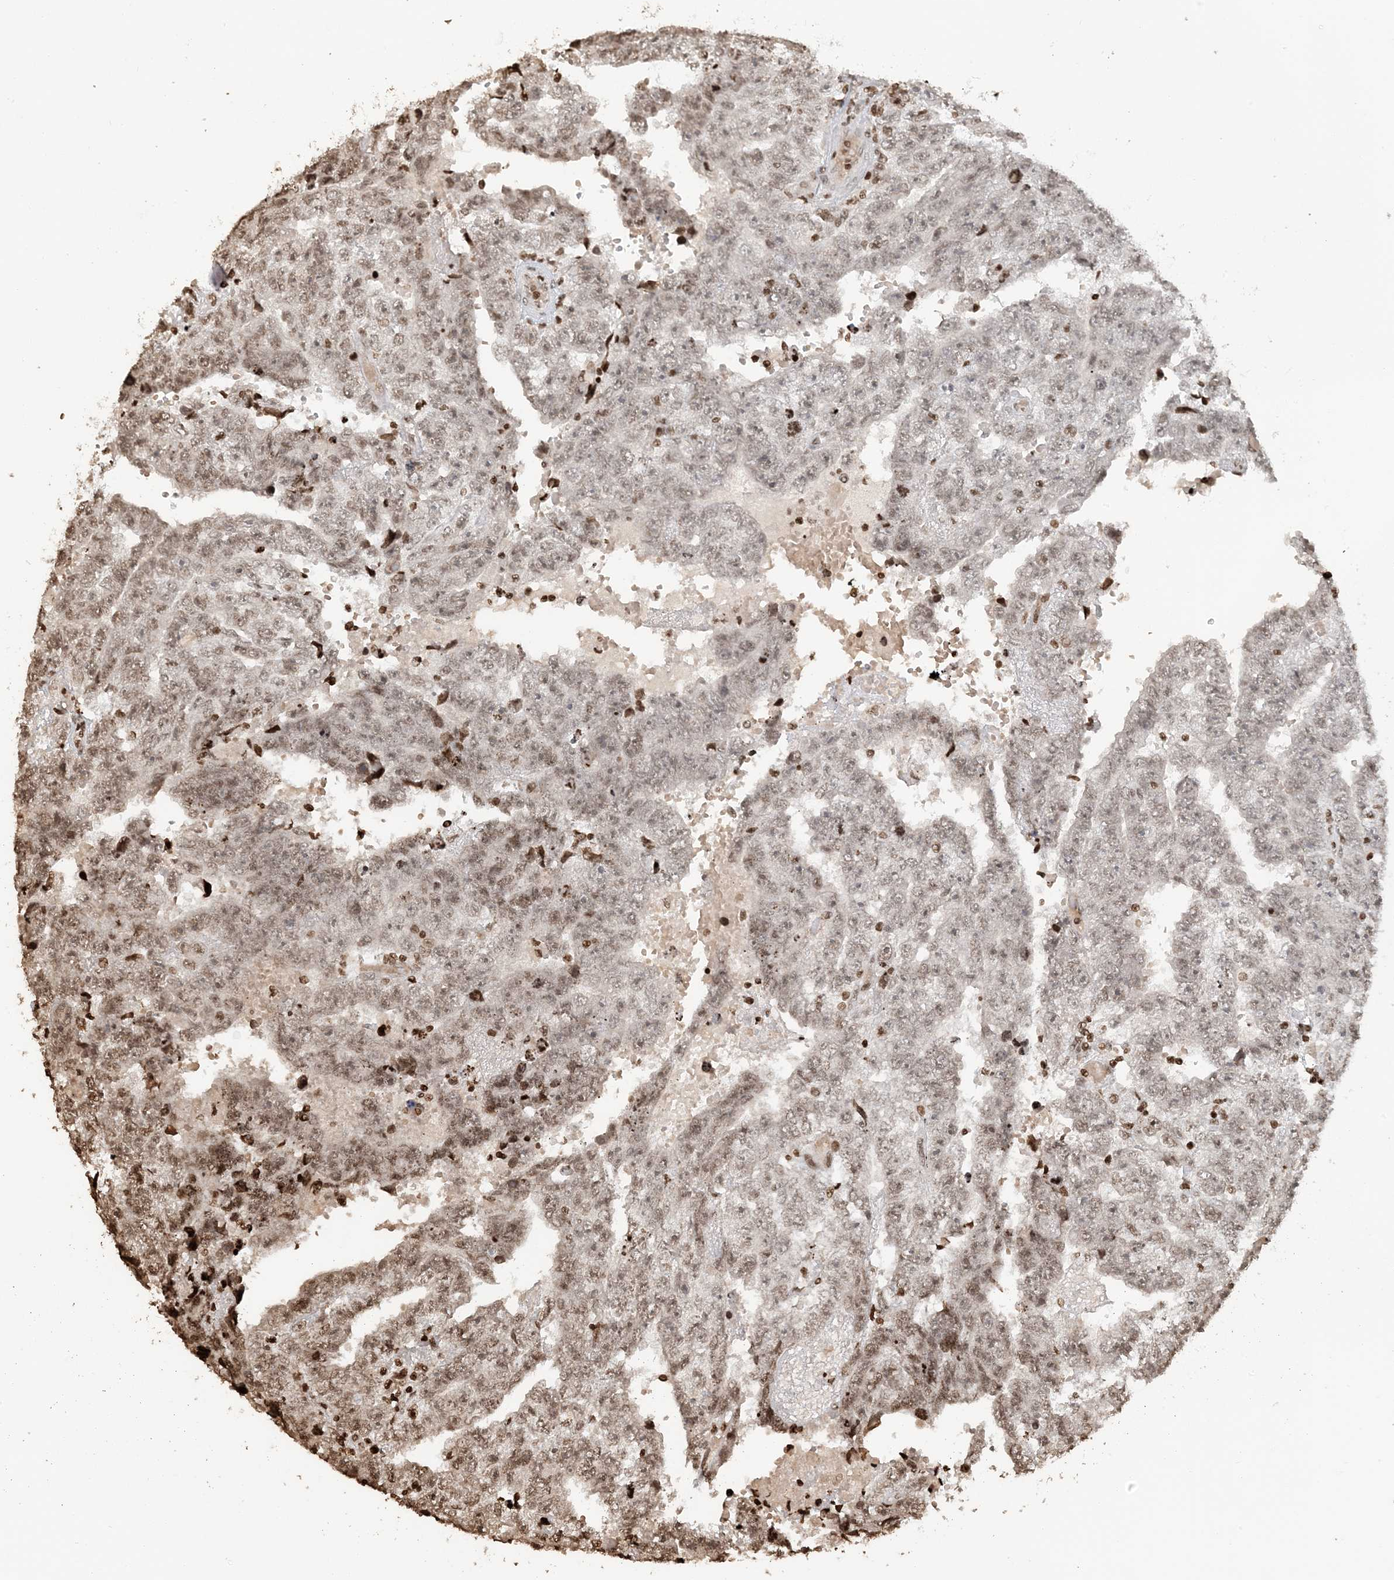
{"staining": {"intensity": "weak", "quantity": "25%-75%", "location": "nuclear"}, "tissue": "testis cancer", "cell_type": "Tumor cells", "image_type": "cancer", "snomed": [{"axis": "morphology", "description": "Carcinoma, Embryonal, NOS"}, {"axis": "topography", "description": "Testis"}], "caption": "This photomicrograph demonstrates immunohistochemistry (IHC) staining of embryonal carcinoma (testis), with low weak nuclear positivity in about 25%-75% of tumor cells.", "gene": "H3-3B", "patient": {"sex": "male", "age": 25}}